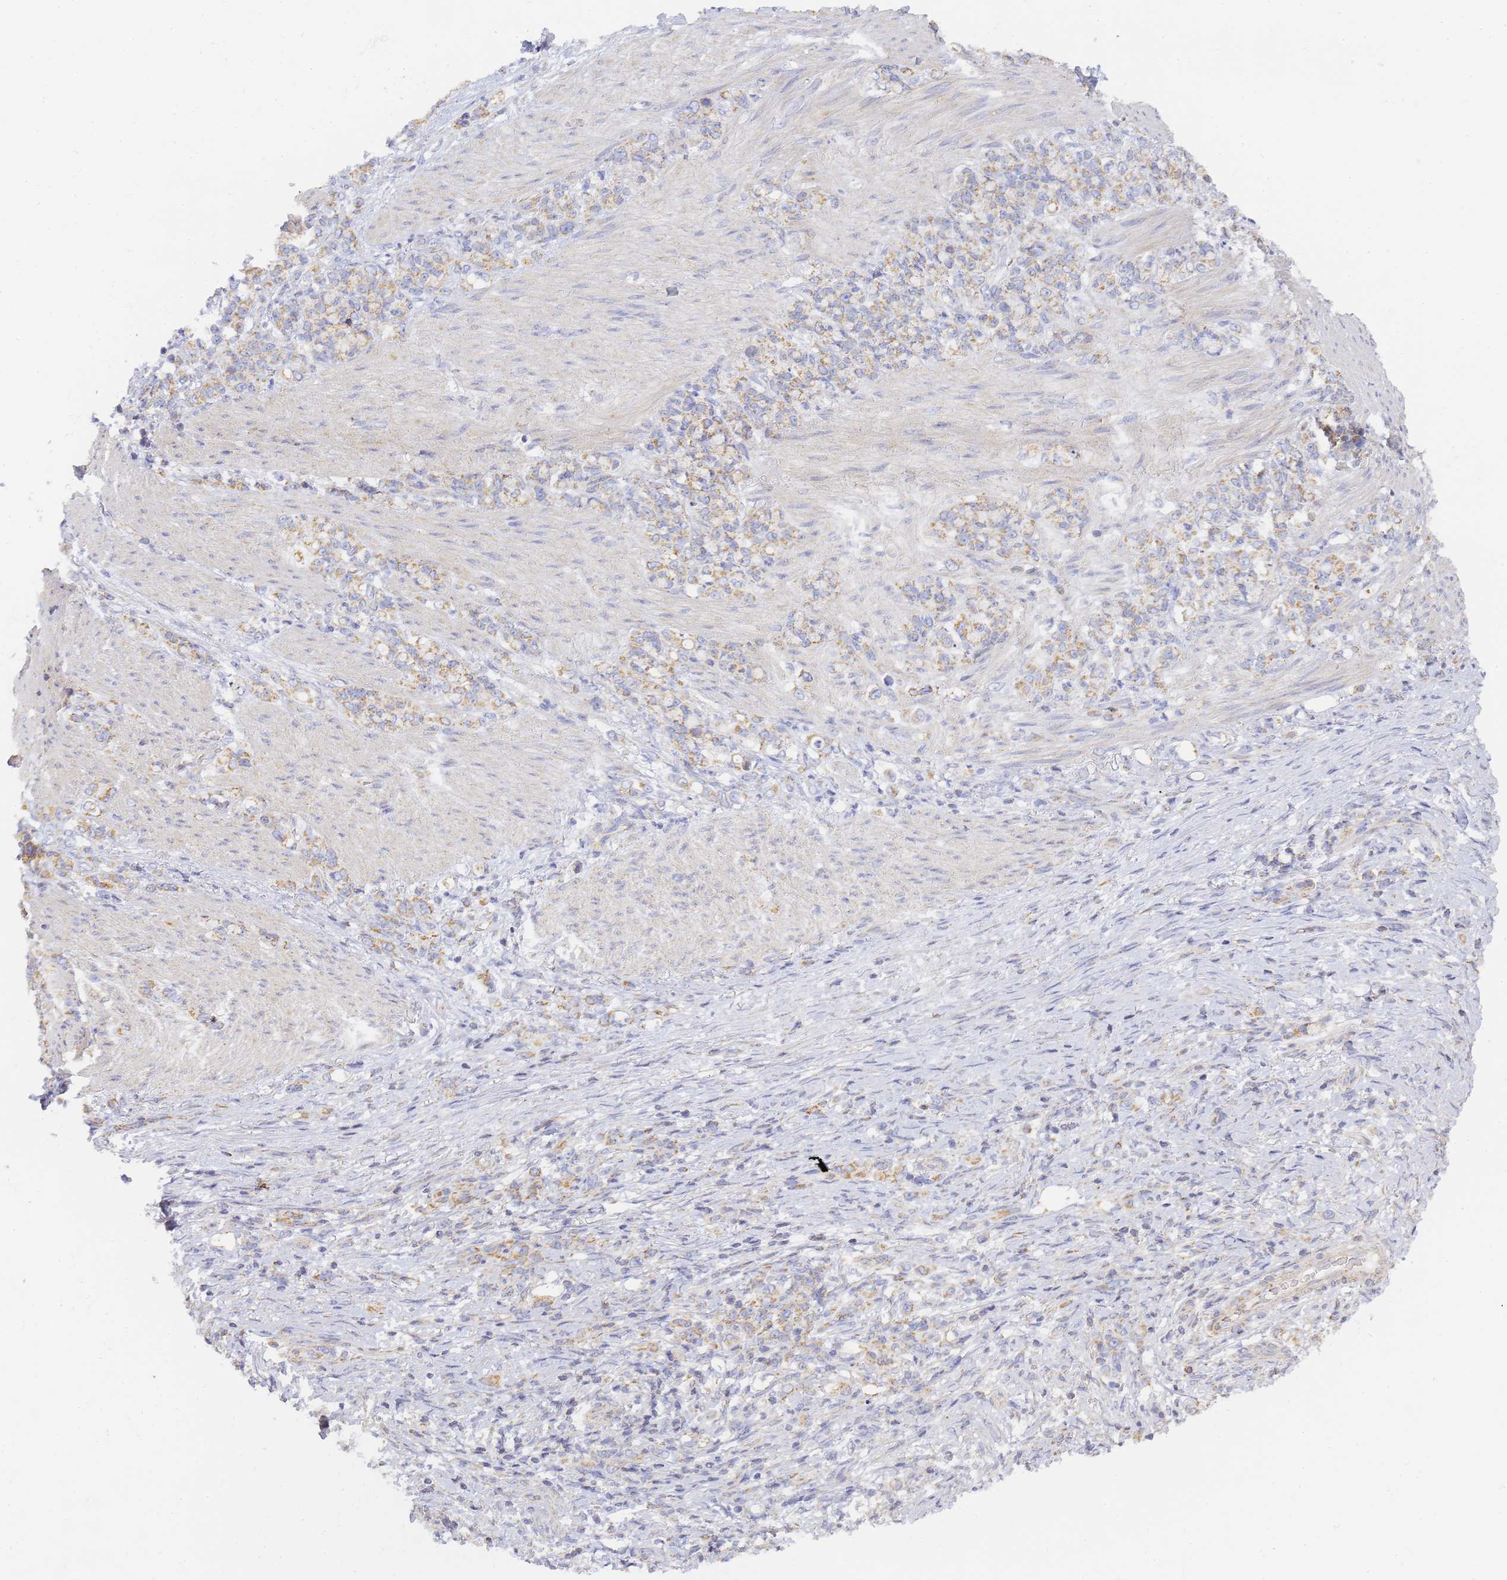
{"staining": {"intensity": "moderate", "quantity": "25%-75%", "location": "cytoplasmic/membranous"}, "tissue": "stomach cancer", "cell_type": "Tumor cells", "image_type": "cancer", "snomed": [{"axis": "morphology", "description": "Adenocarcinoma, NOS"}, {"axis": "topography", "description": "Stomach"}], "caption": "Moderate cytoplasmic/membranous protein positivity is identified in about 25%-75% of tumor cells in stomach adenocarcinoma. Nuclei are stained in blue.", "gene": "UTP23", "patient": {"sex": "female", "age": 79}}